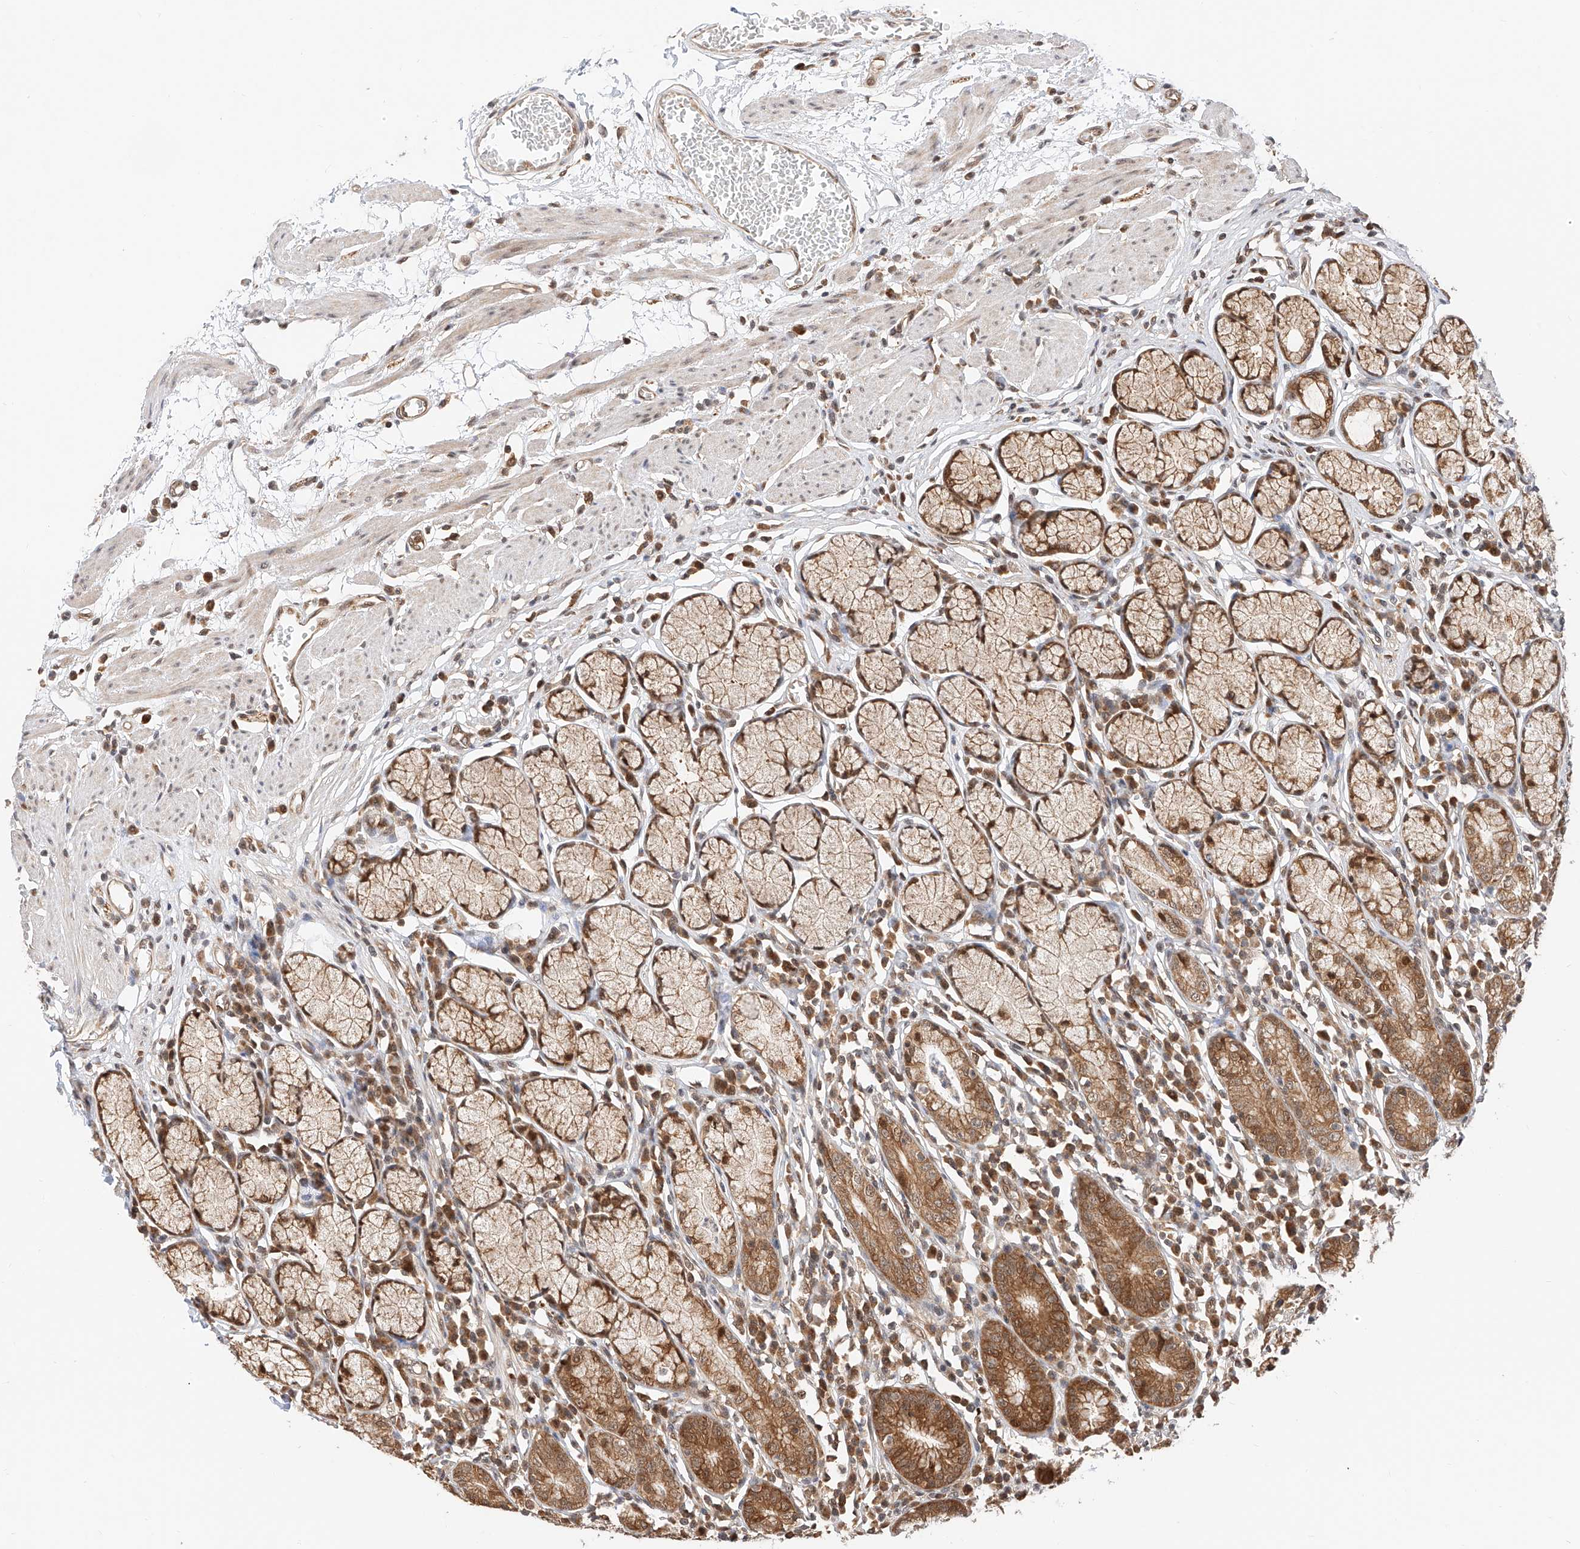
{"staining": {"intensity": "moderate", "quantity": ">75%", "location": "cytoplasmic/membranous,nuclear"}, "tissue": "stomach", "cell_type": "Glandular cells", "image_type": "normal", "snomed": [{"axis": "morphology", "description": "Normal tissue, NOS"}, {"axis": "topography", "description": "Stomach"}], "caption": "Immunohistochemistry (IHC) (DAB (3,3'-diaminobenzidine)) staining of normal human stomach demonstrates moderate cytoplasmic/membranous,nuclear protein expression in approximately >75% of glandular cells. (IHC, brightfield microscopy, high magnification).", "gene": "EIF4H", "patient": {"sex": "male", "age": 55}}